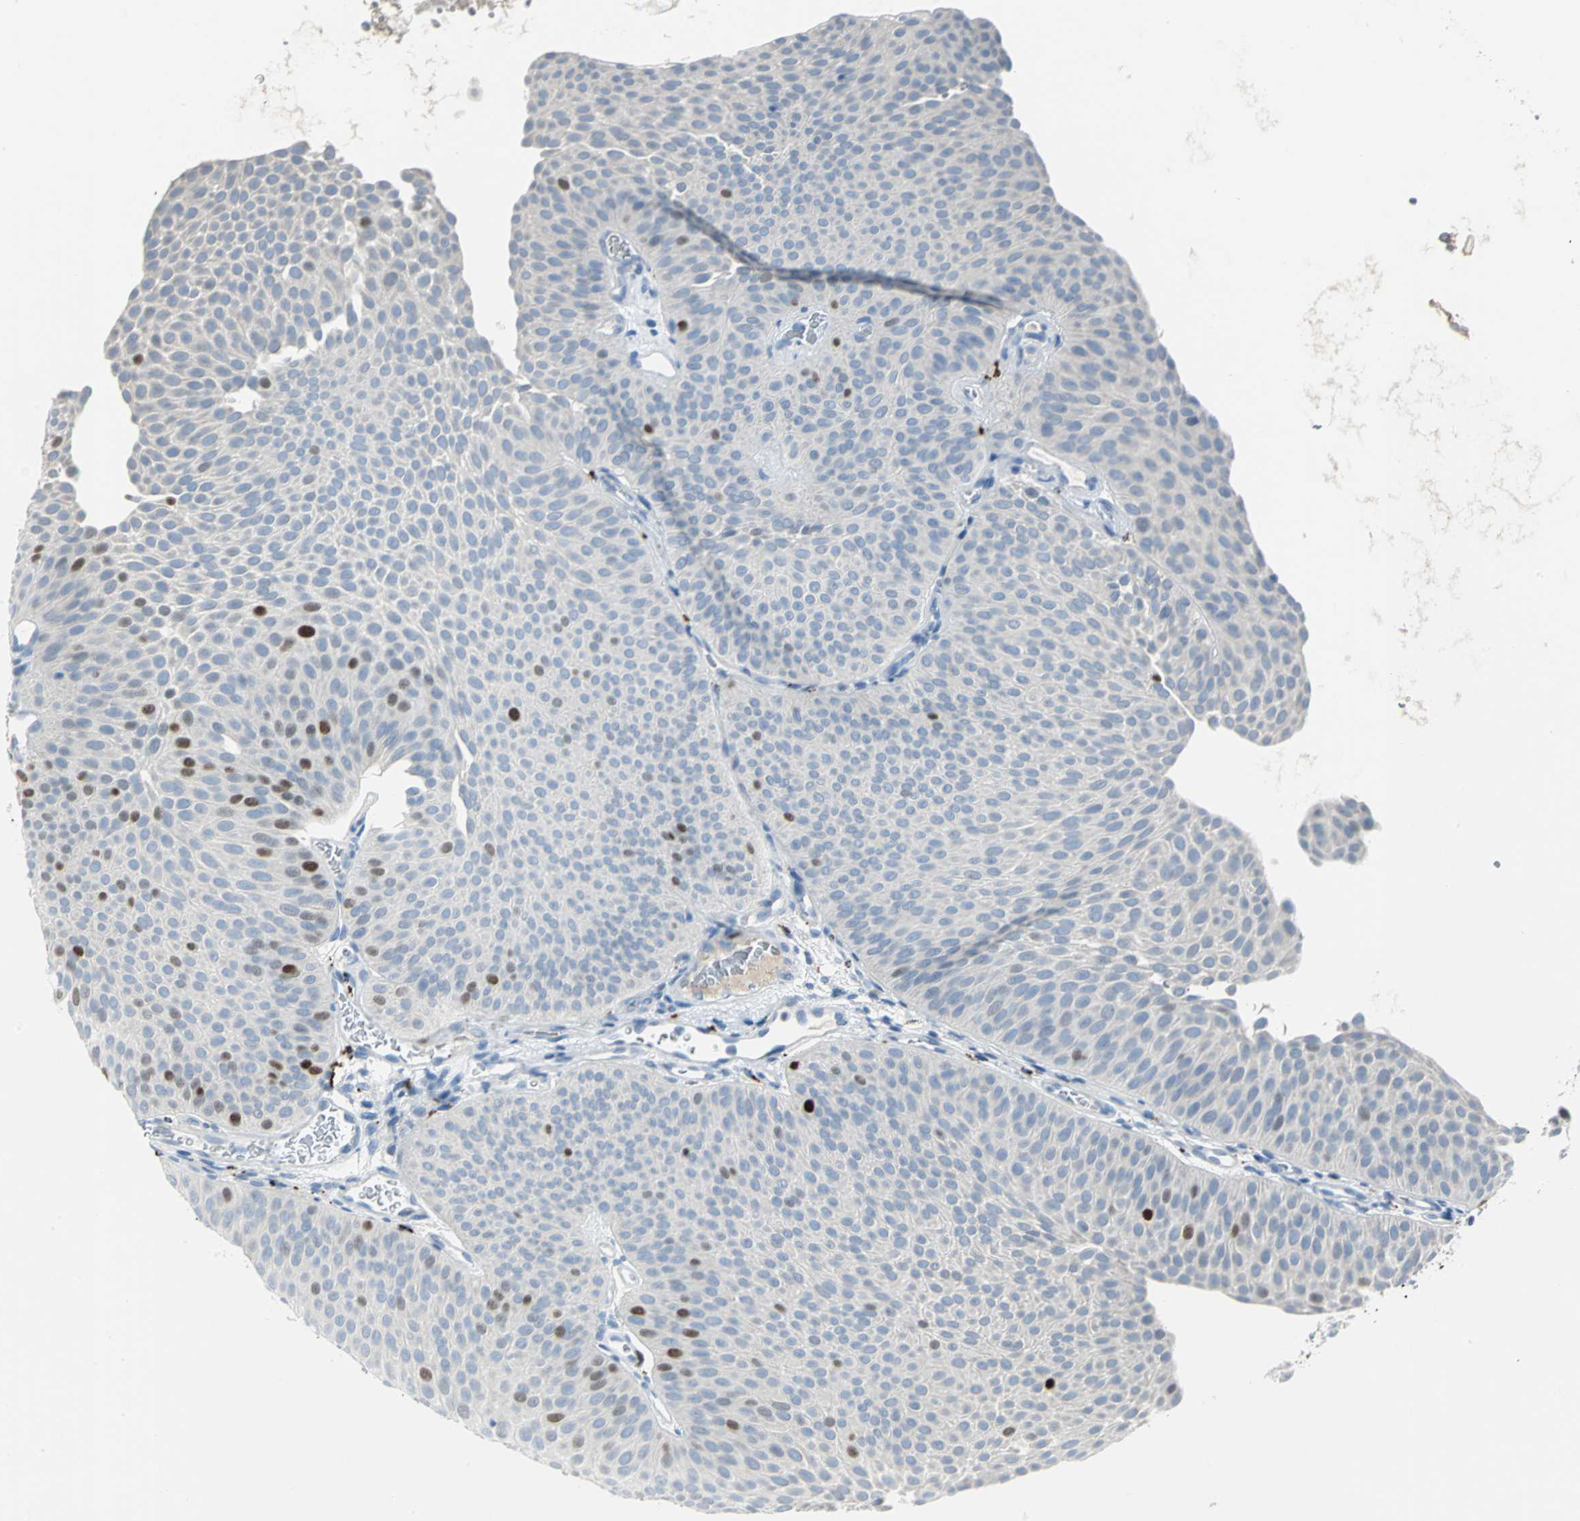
{"staining": {"intensity": "strong", "quantity": "<25%", "location": "nuclear"}, "tissue": "urothelial cancer", "cell_type": "Tumor cells", "image_type": "cancer", "snomed": [{"axis": "morphology", "description": "Urothelial carcinoma, Low grade"}, {"axis": "topography", "description": "Urinary bladder"}], "caption": "This photomicrograph exhibits immunohistochemistry staining of urothelial cancer, with medium strong nuclear positivity in approximately <25% of tumor cells.", "gene": "MCM4", "patient": {"sex": "female", "age": 60}}